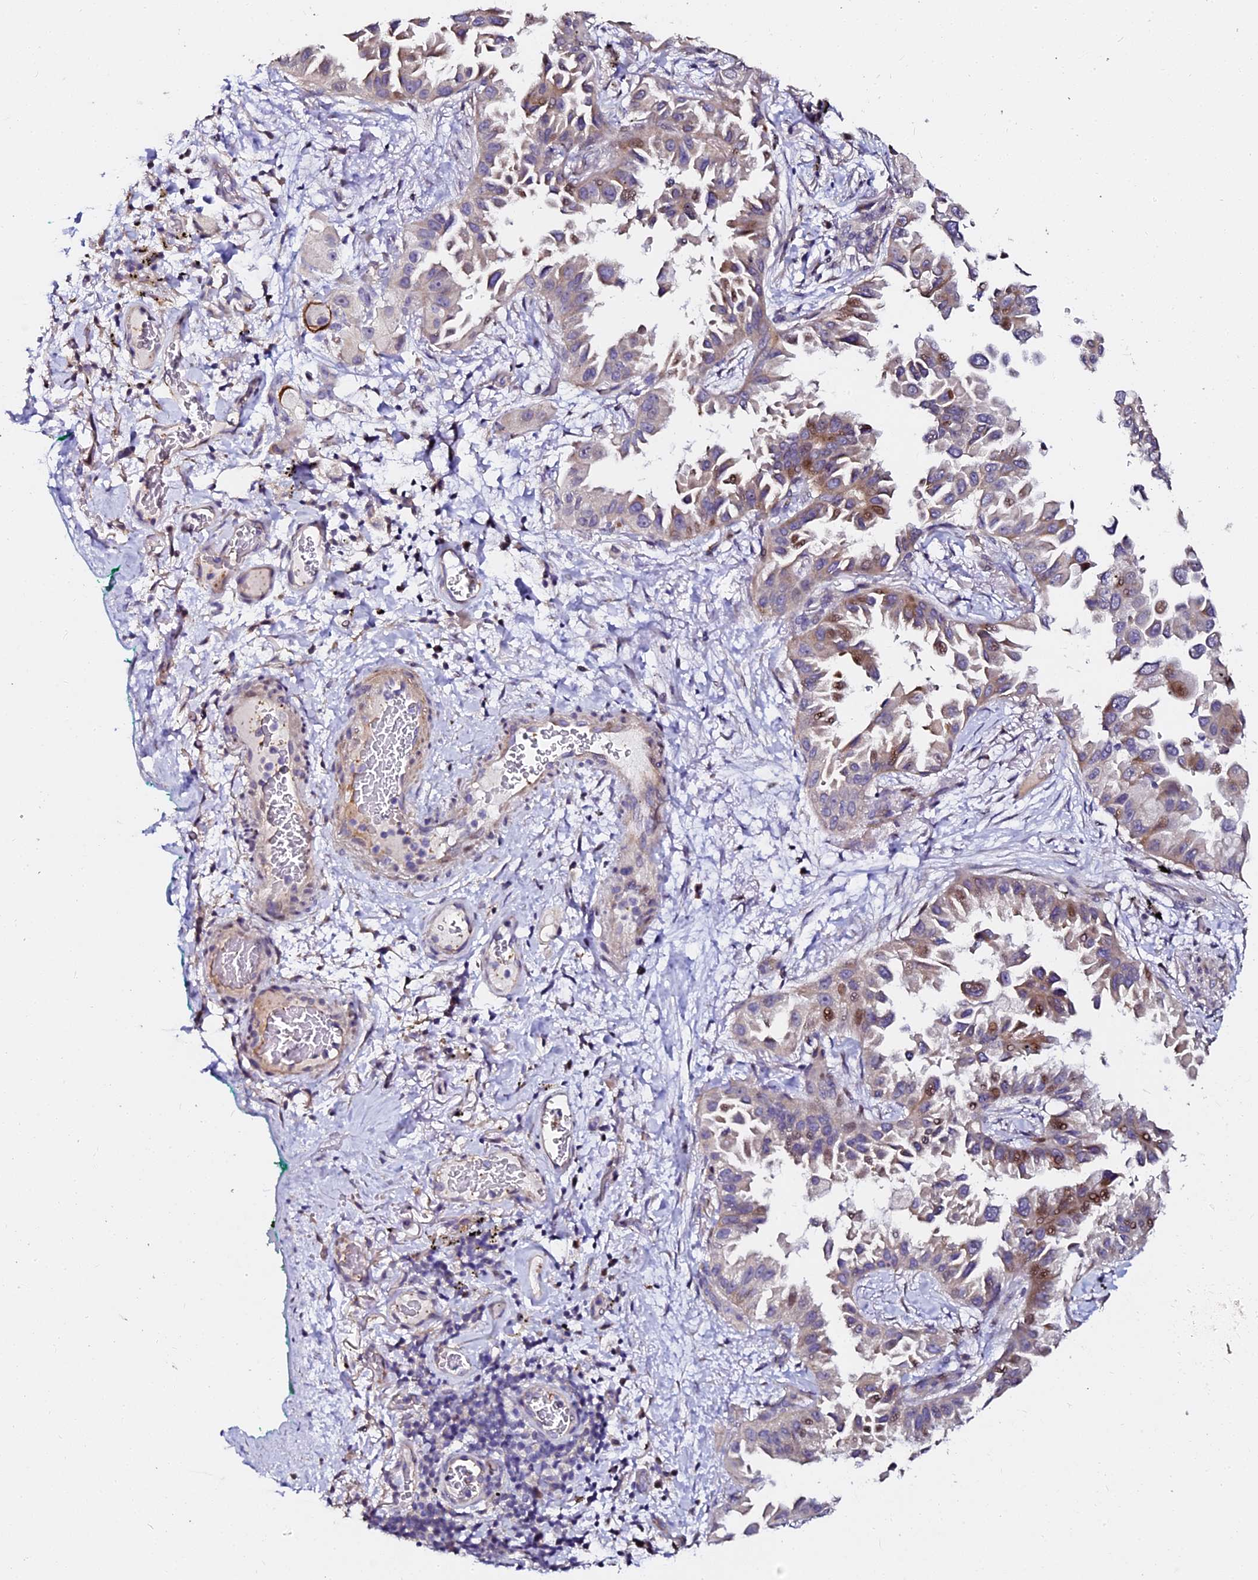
{"staining": {"intensity": "moderate", "quantity": "<25%", "location": "cytoplasmic/membranous,nuclear"}, "tissue": "lung cancer", "cell_type": "Tumor cells", "image_type": "cancer", "snomed": [{"axis": "morphology", "description": "Adenocarcinoma, NOS"}, {"axis": "topography", "description": "Lung"}], "caption": "Moderate cytoplasmic/membranous and nuclear protein expression is identified in approximately <25% of tumor cells in lung cancer.", "gene": "GPN3", "patient": {"sex": "female", "age": 67}}